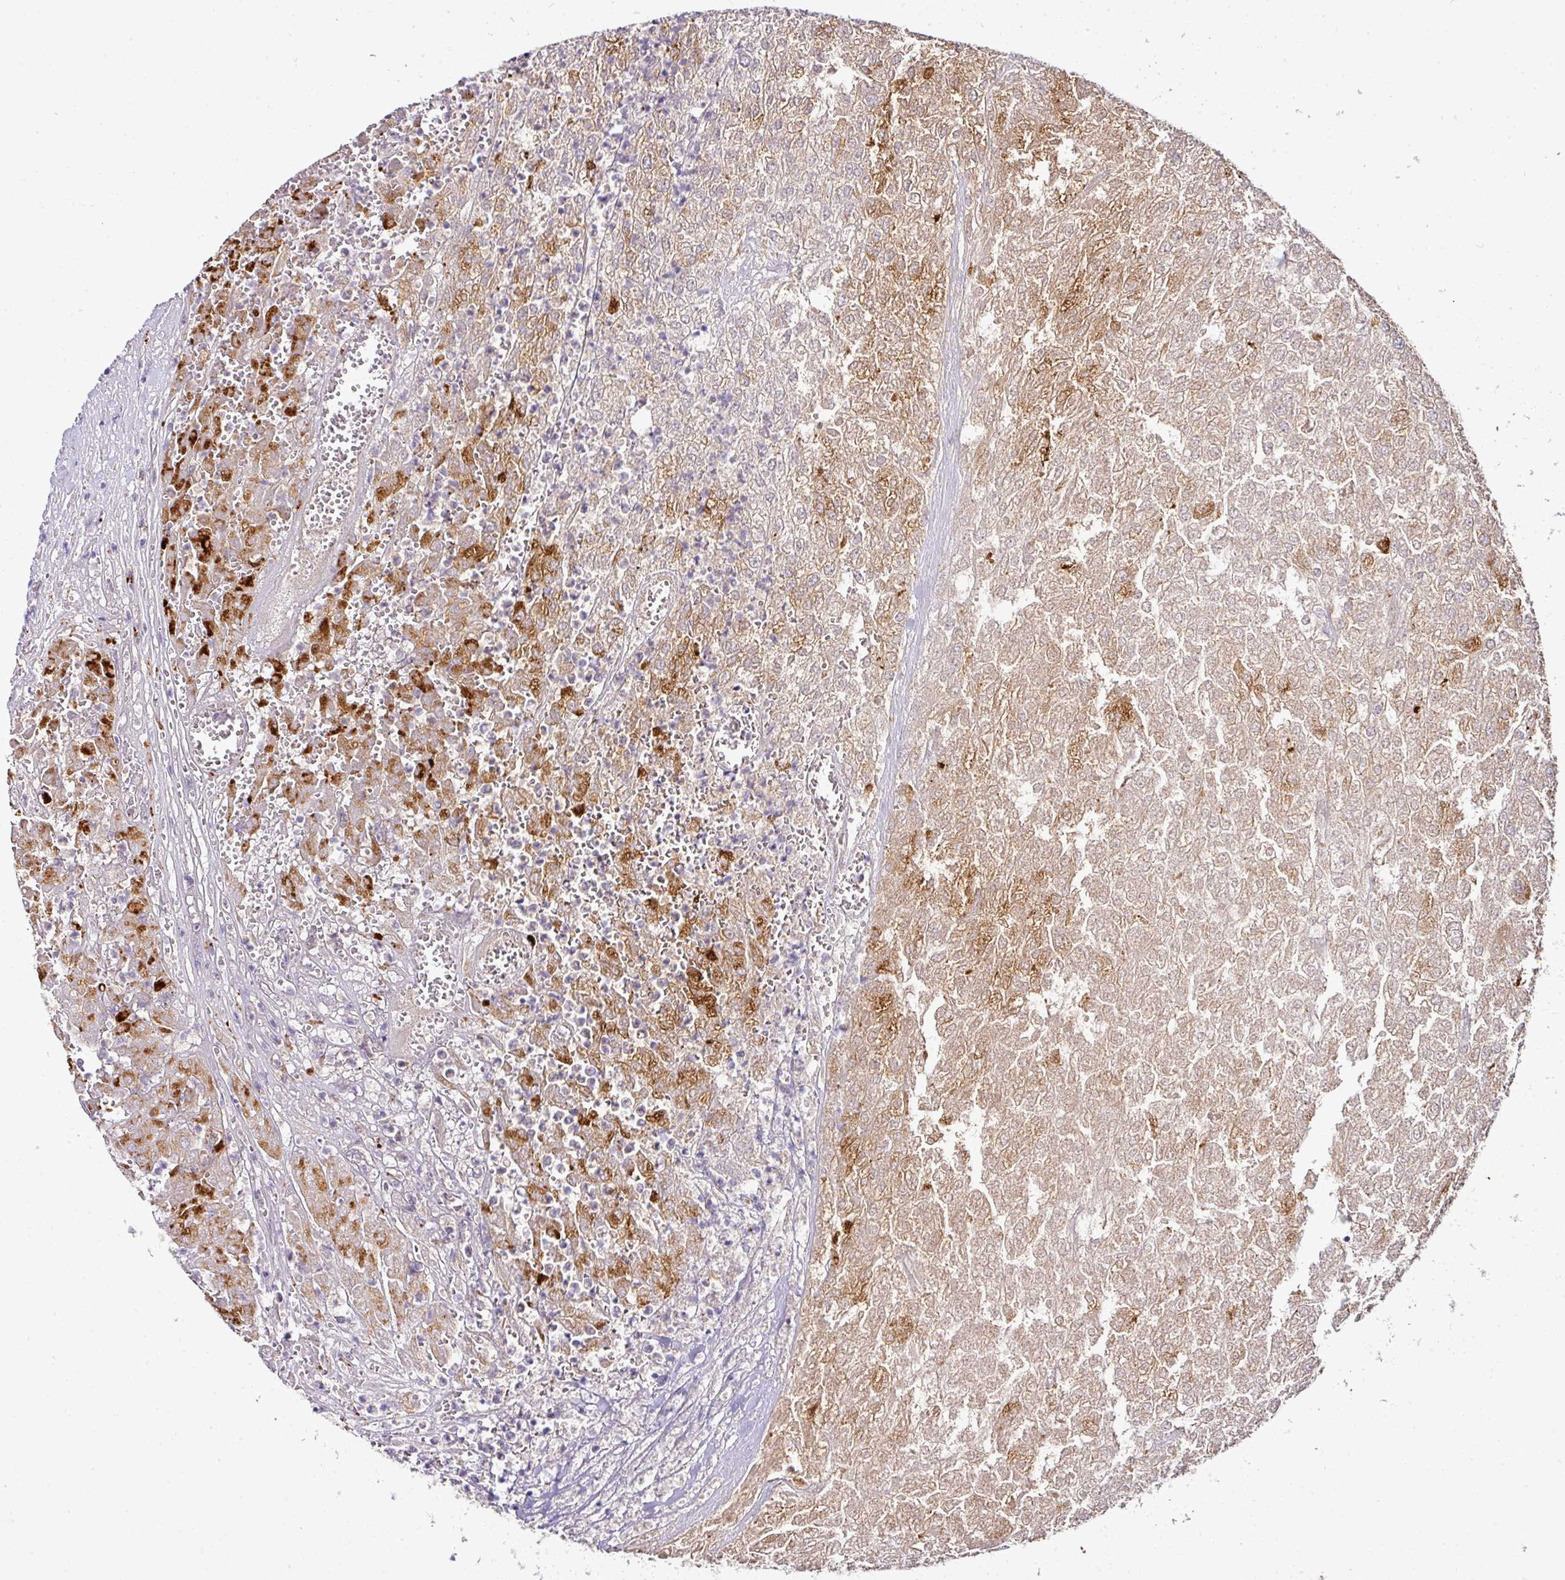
{"staining": {"intensity": "moderate", "quantity": "25%-75%", "location": "cytoplasmic/membranous"}, "tissue": "renal cancer", "cell_type": "Tumor cells", "image_type": "cancer", "snomed": [{"axis": "morphology", "description": "Adenocarcinoma, NOS"}, {"axis": "topography", "description": "Kidney"}], "caption": "The immunohistochemical stain labels moderate cytoplasmic/membranous staining in tumor cells of renal adenocarcinoma tissue. The staining is performed using DAB (3,3'-diaminobenzidine) brown chromogen to label protein expression. The nuclei are counter-stained blue using hematoxylin.", "gene": "NAPSA", "patient": {"sex": "female", "age": 54}}